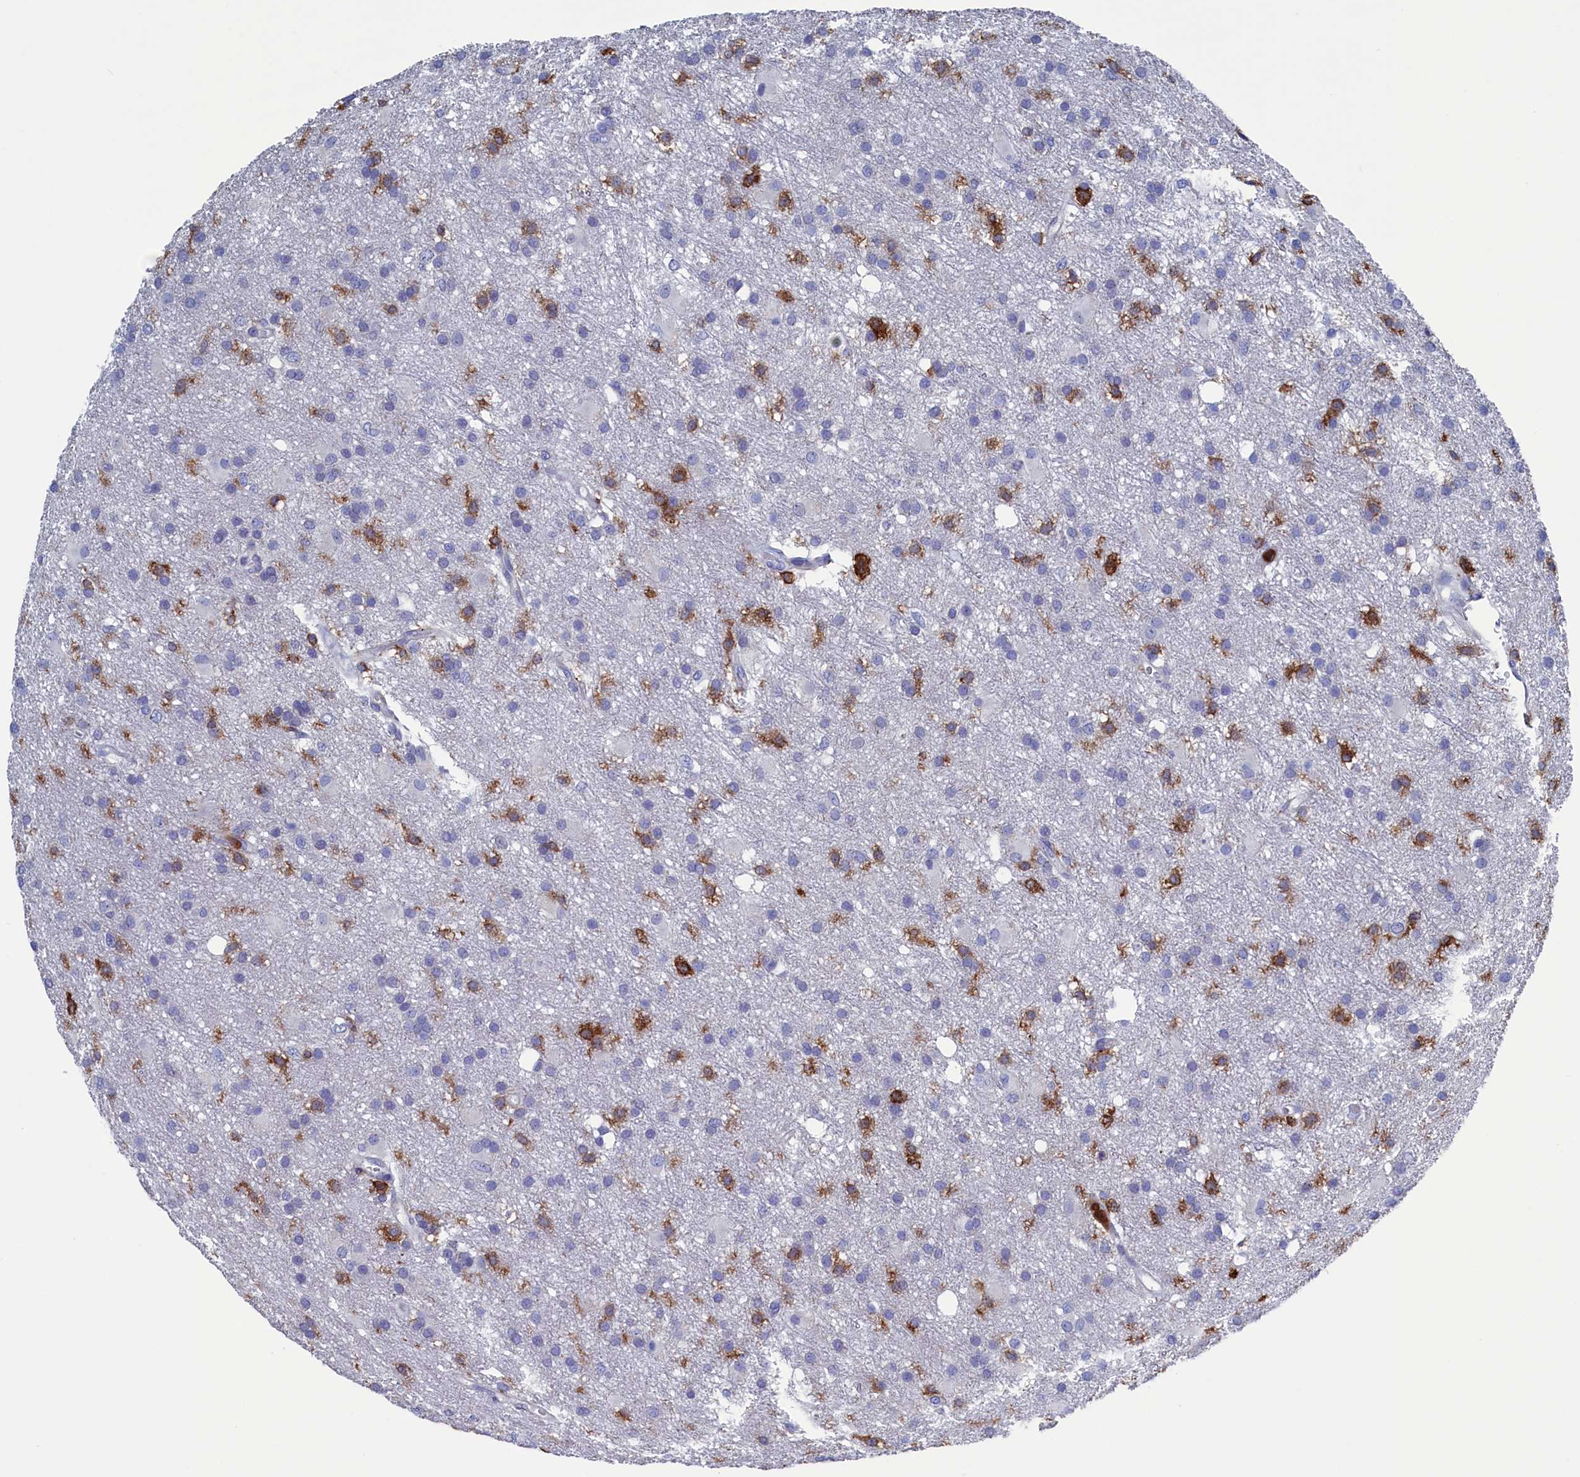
{"staining": {"intensity": "negative", "quantity": "none", "location": "none"}, "tissue": "glioma", "cell_type": "Tumor cells", "image_type": "cancer", "snomed": [{"axis": "morphology", "description": "Glioma, malignant, High grade"}, {"axis": "topography", "description": "Brain"}], "caption": "Immunohistochemical staining of human glioma reveals no significant positivity in tumor cells.", "gene": "TYROBP", "patient": {"sex": "male", "age": 77}}